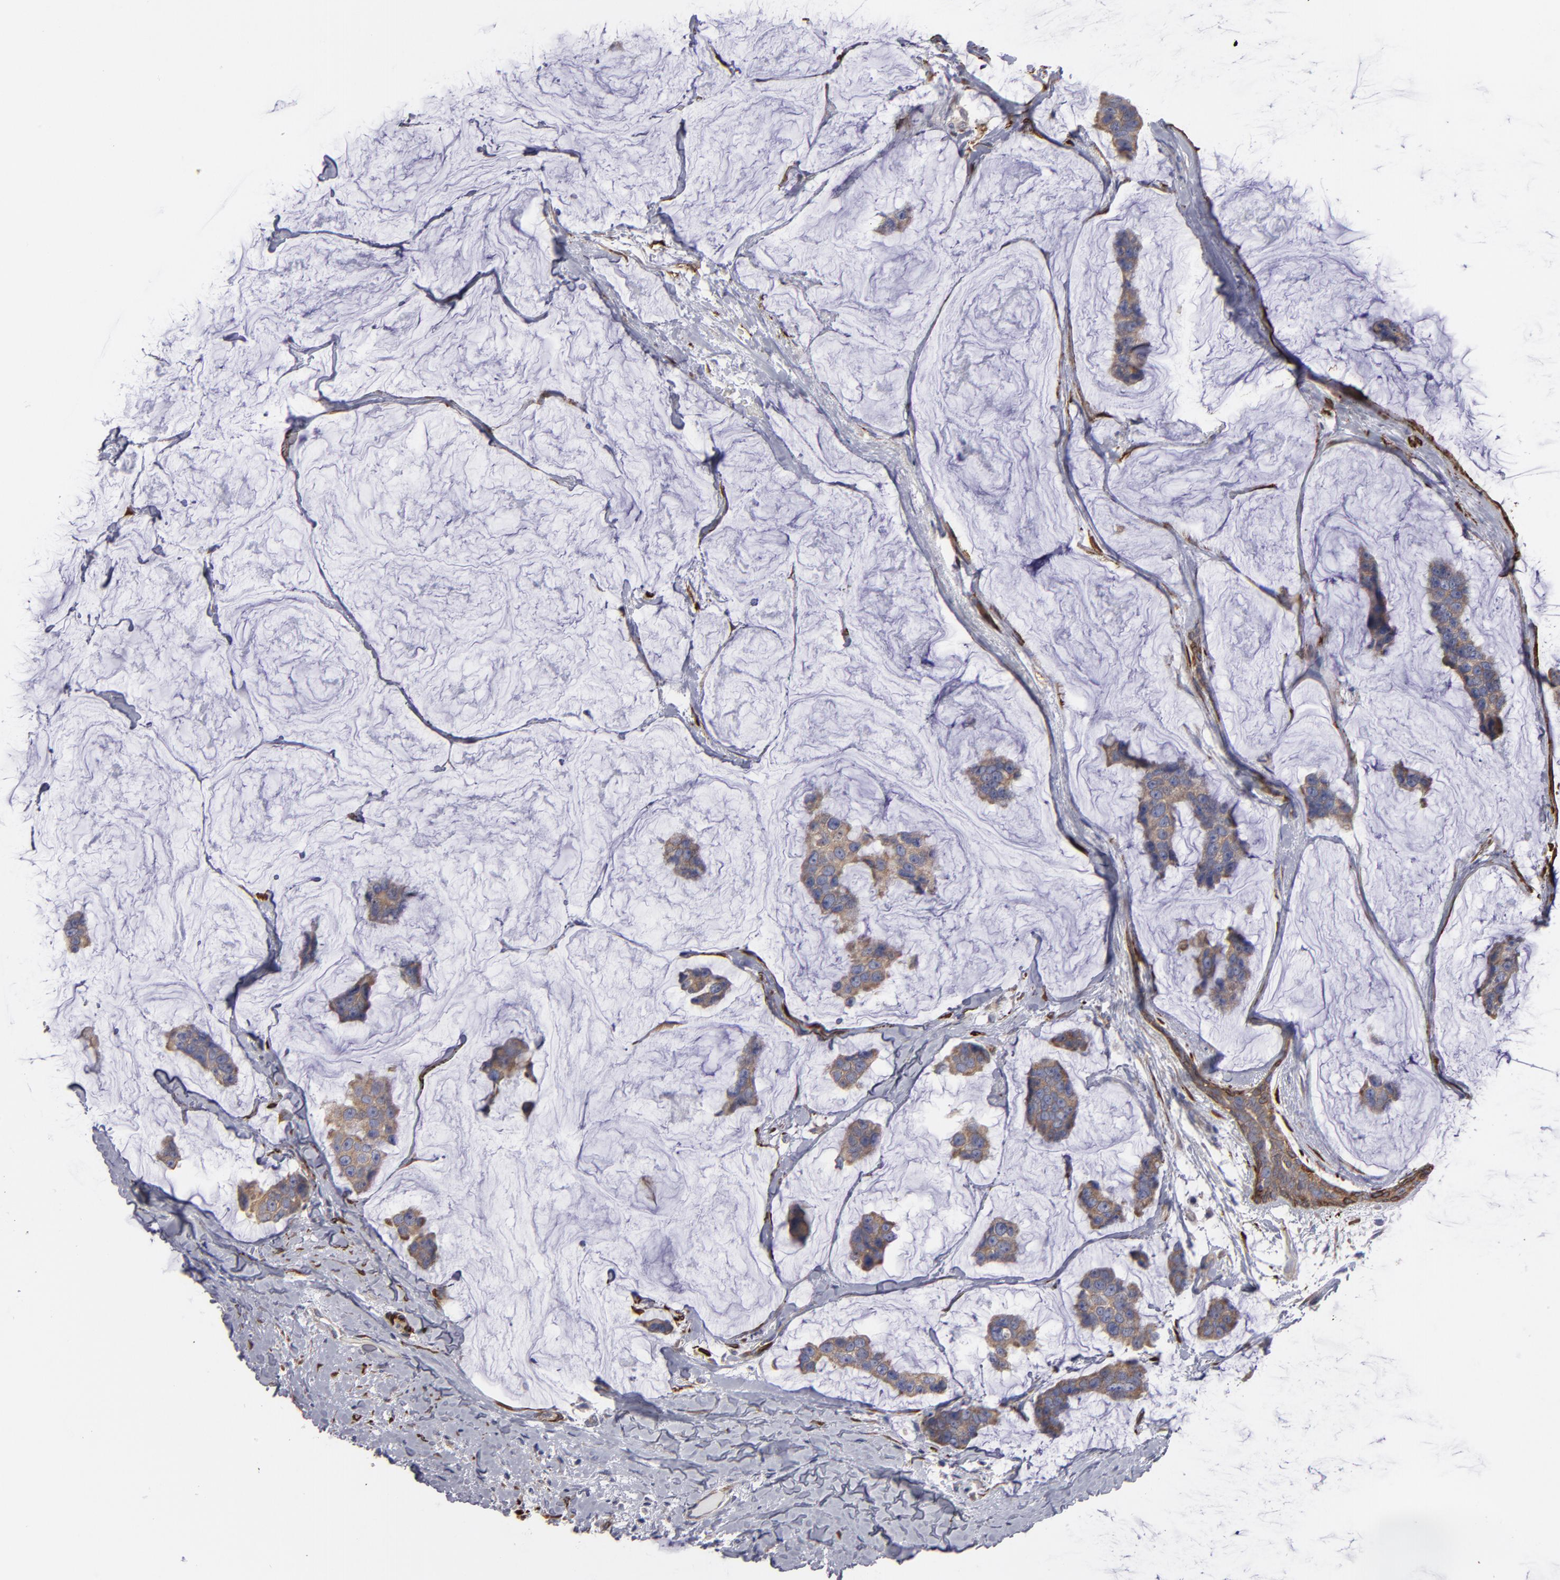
{"staining": {"intensity": "moderate", "quantity": ">75%", "location": "cytoplasmic/membranous"}, "tissue": "breast cancer", "cell_type": "Tumor cells", "image_type": "cancer", "snomed": [{"axis": "morphology", "description": "Normal tissue, NOS"}, {"axis": "morphology", "description": "Duct carcinoma"}, {"axis": "topography", "description": "Breast"}], "caption": "High-magnification brightfield microscopy of intraductal carcinoma (breast) stained with DAB (3,3'-diaminobenzidine) (brown) and counterstained with hematoxylin (blue). tumor cells exhibit moderate cytoplasmic/membranous staining is appreciated in about>75% of cells.", "gene": "SLMAP", "patient": {"sex": "female", "age": 50}}